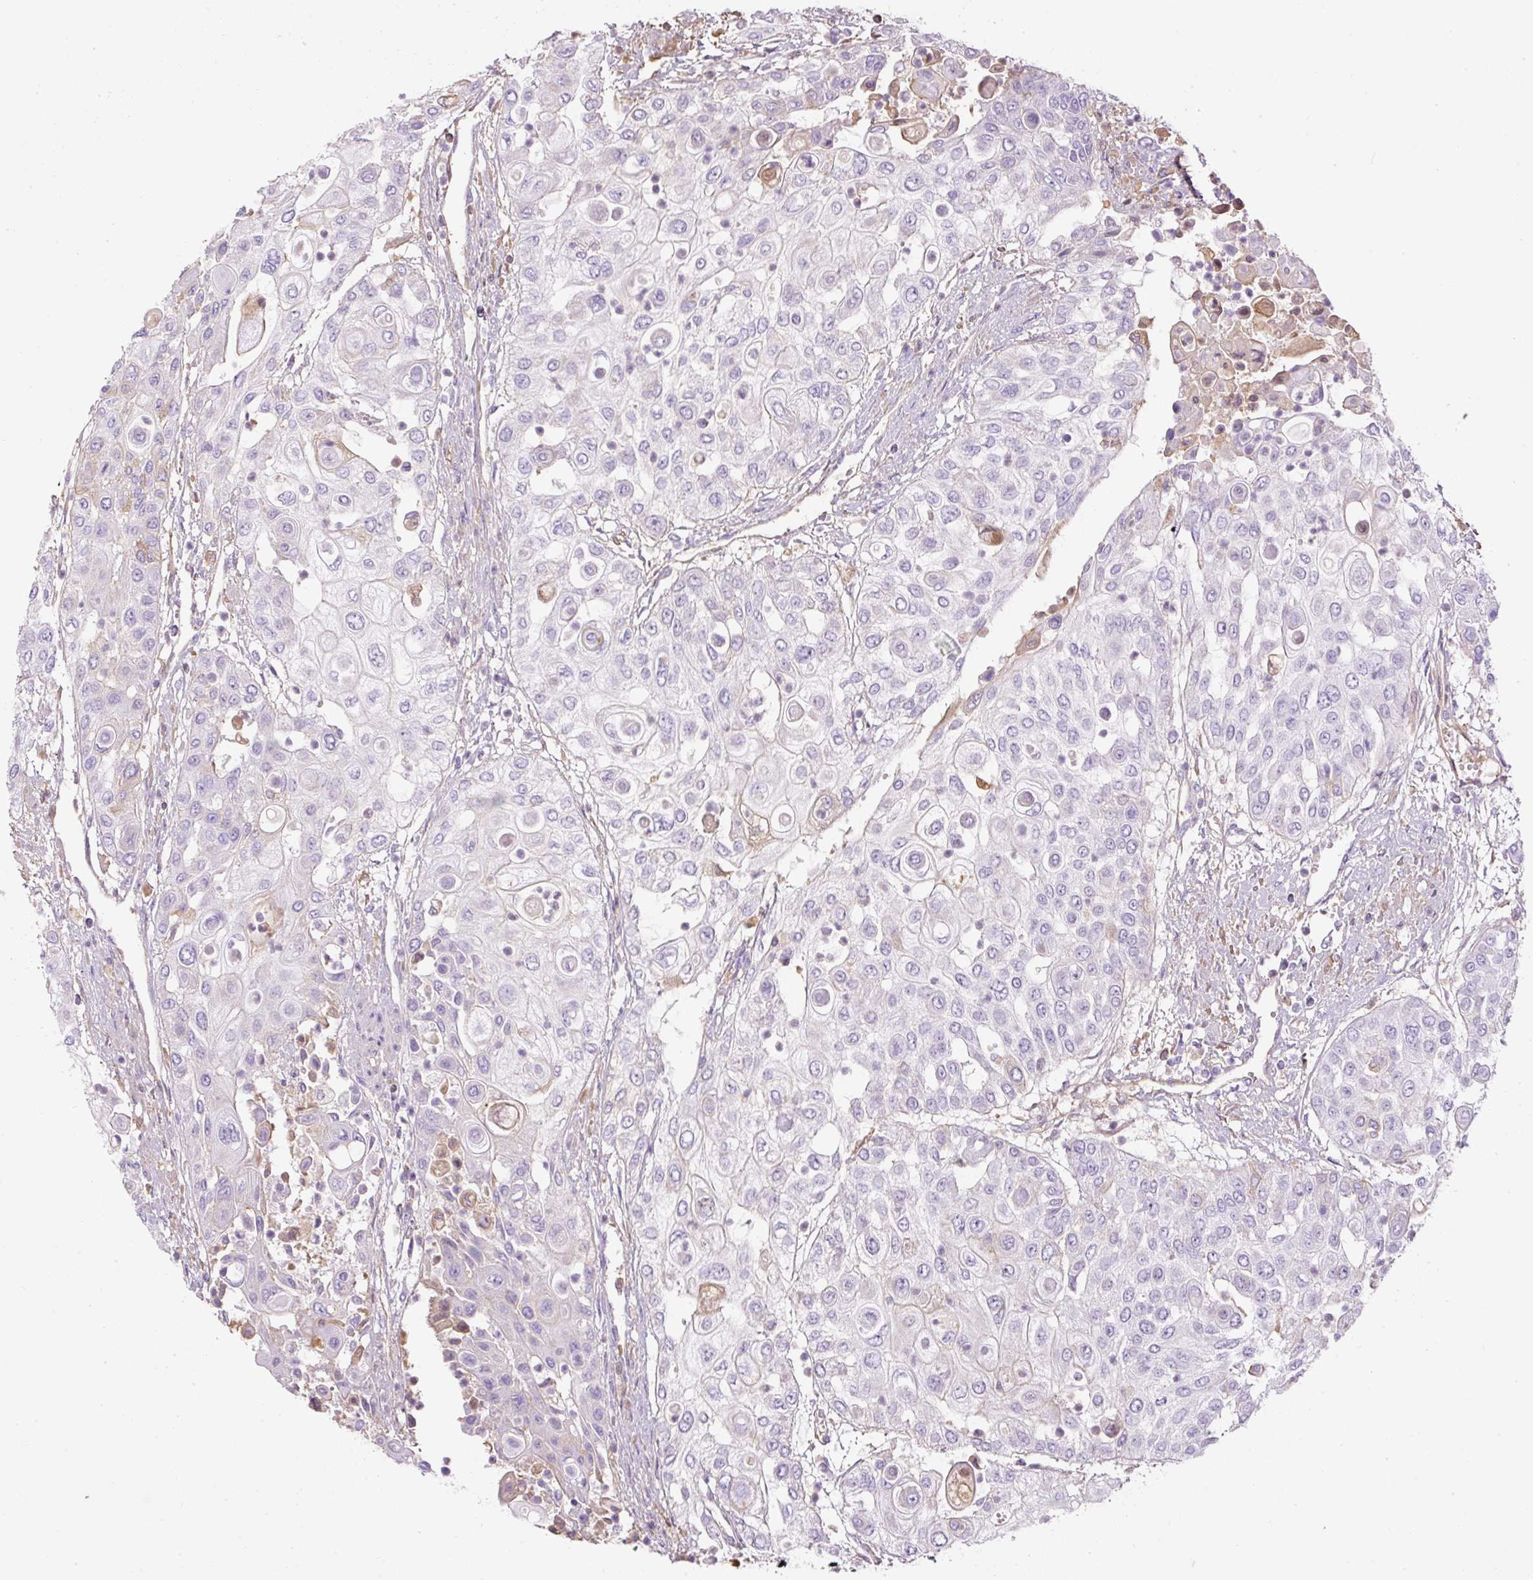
{"staining": {"intensity": "negative", "quantity": "none", "location": "none"}, "tissue": "urothelial cancer", "cell_type": "Tumor cells", "image_type": "cancer", "snomed": [{"axis": "morphology", "description": "Urothelial carcinoma, High grade"}, {"axis": "topography", "description": "Urinary bladder"}], "caption": "This is an immunohistochemistry (IHC) image of human urothelial cancer. There is no positivity in tumor cells.", "gene": "APOA1", "patient": {"sex": "female", "age": 79}}